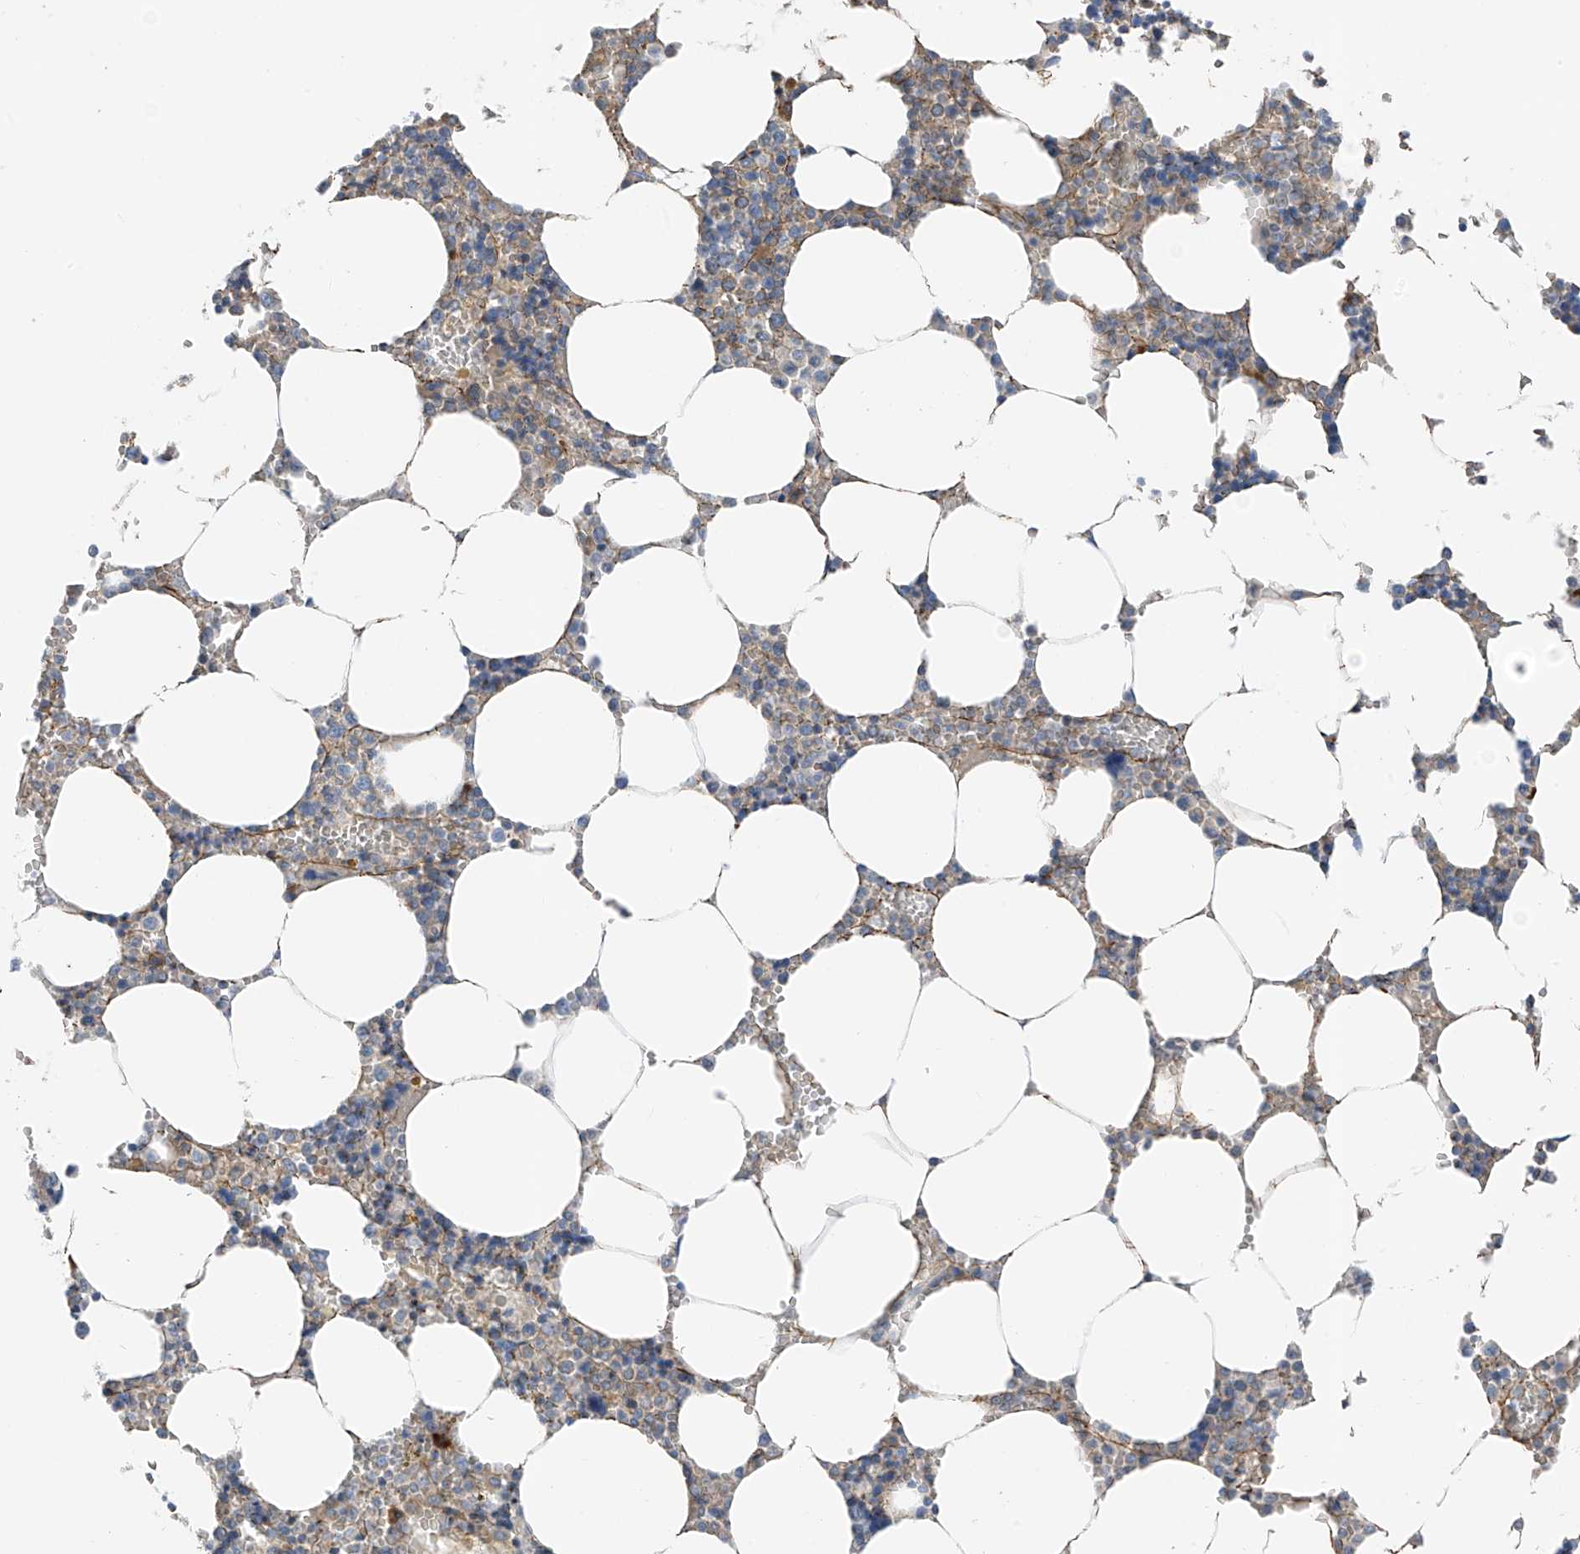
{"staining": {"intensity": "strong", "quantity": "<25%", "location": "cytoplasmic/membranous"}, "tissue": "bone marrow", "cell_type": "Hematopoietic cells", "image_type": "normal", "snomed": [{"axis": "morphology", "description": "Normal tissue, NOS"}, {"axis": "topography", "description": "Bone marrow"}], "caption": "High-magnification brightfield microscopy of benign bone marrow stained with DAB (3,3'-diaminobenzidine) (brown) and counterstained with hematoxylin (blue). hematopoietic cells exhibit strong cytoplasmic/membranous positivity is identified in approximately<25% of cells.", "gene": "NALCN", "patient": {"sex": "male", "age": 70}}